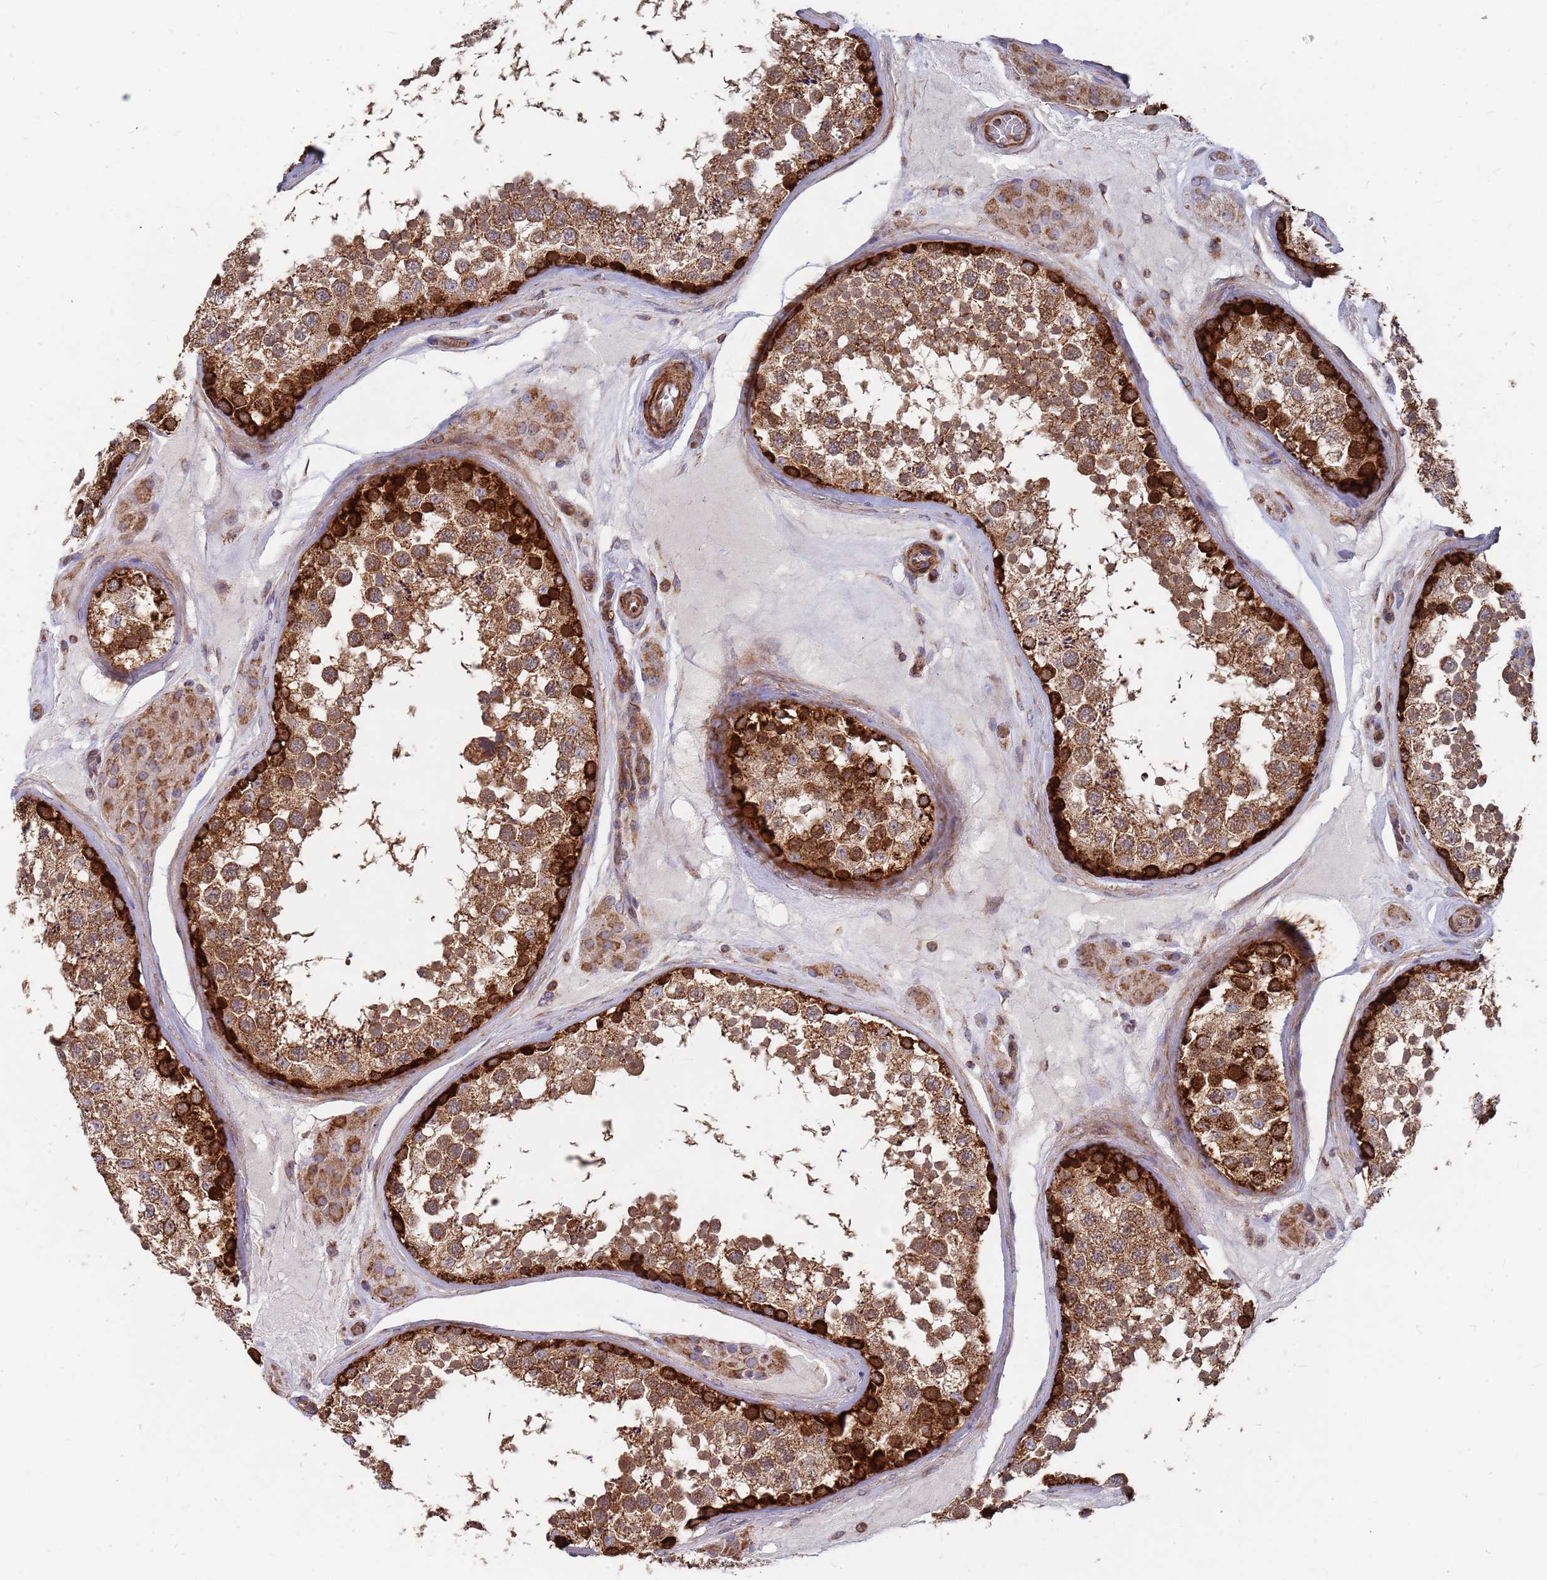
{"staining": {"intensity": "strong", "quantity": ">75%", "location": "cytoplasmic/membranous"}, "tissue": "testis", "cell_type": "Cells in seminiferous ducts", "image_type": "normal", "snomed": [{"axis": "morphology", "description": "Normal tissue, NOS"}, {"axis": "topography", "description": "Testis"}], "caption": "This image demonstrates immunohistochemistry staining of benign testis, with high strong cytoplasmic/membranous expression in about >75% of cells in seminiferous ducts.", "gene": "WDFY3", "patient": {"sex": "male", "age": 46}}